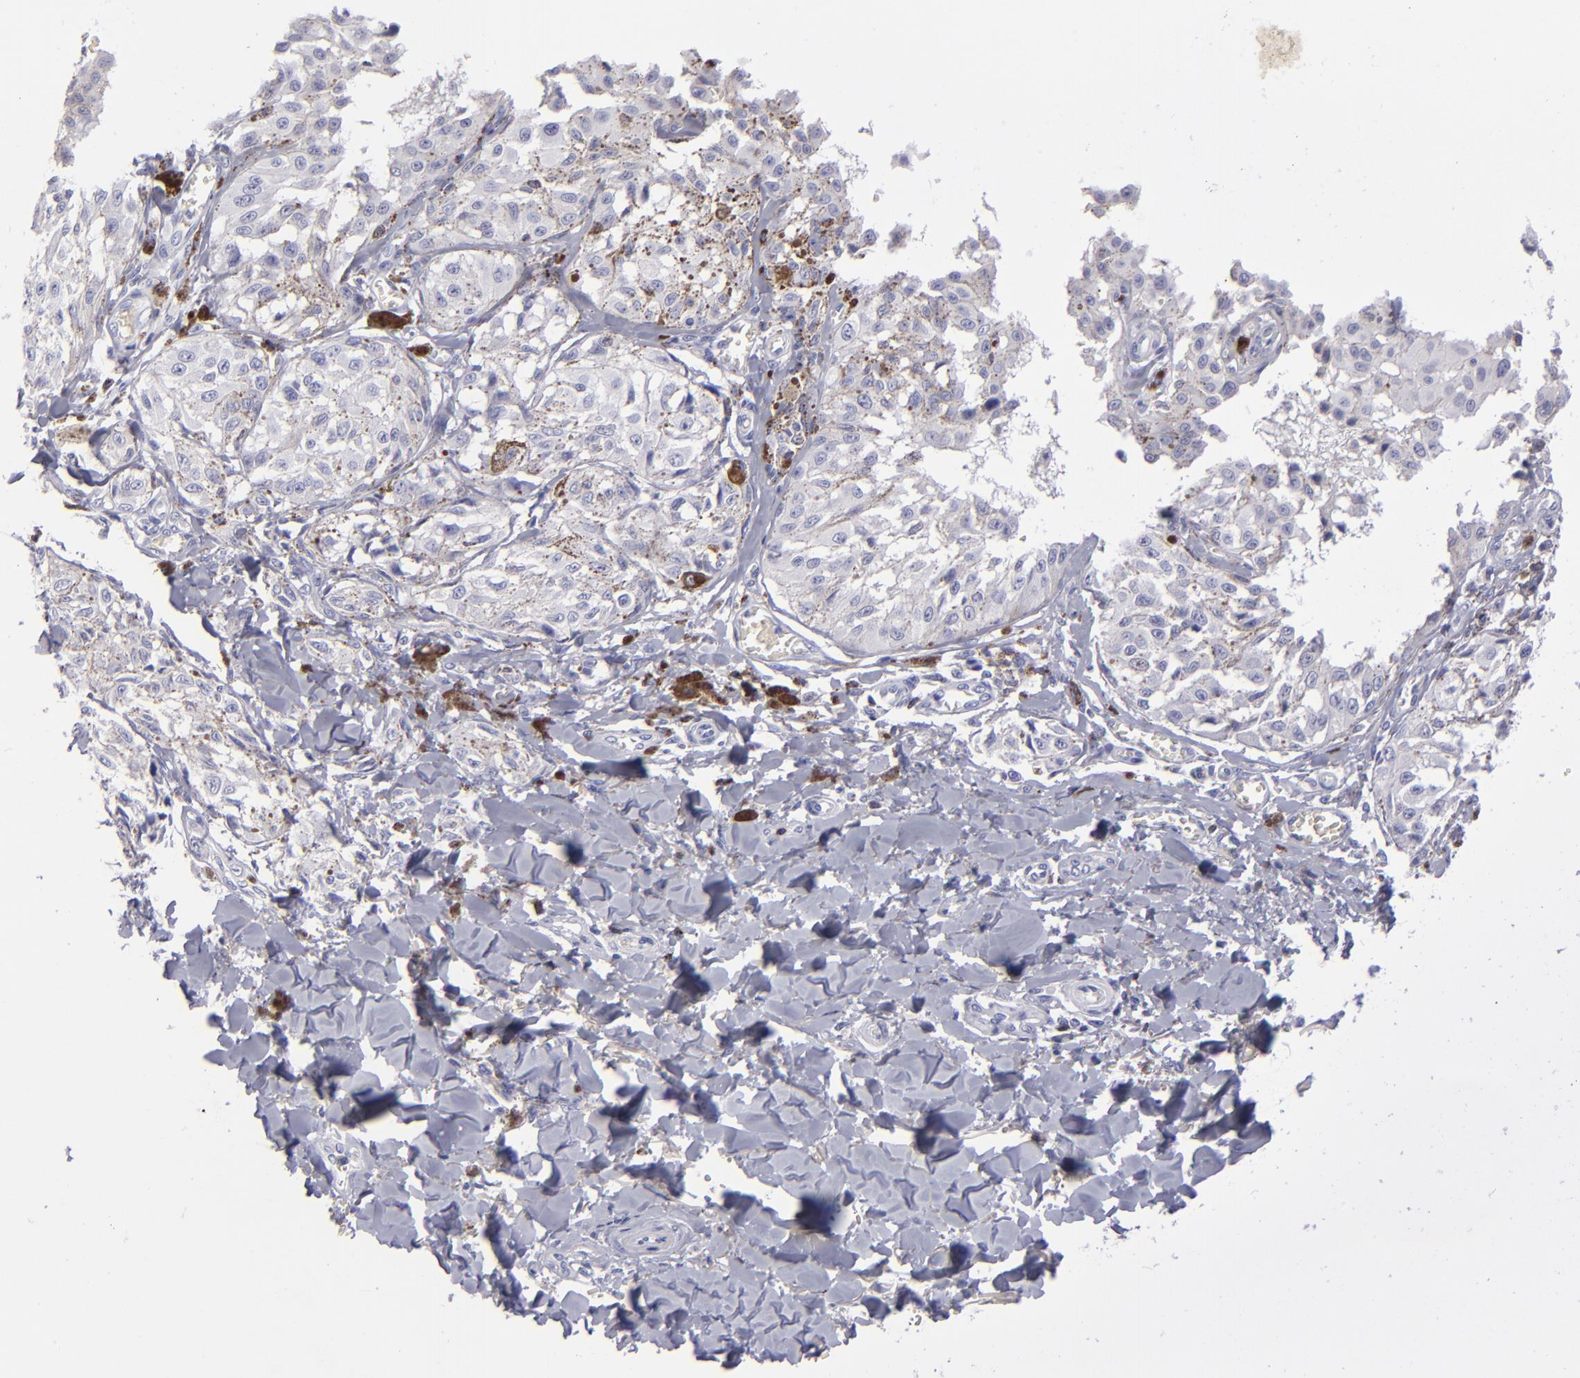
{"staining": {"intensity": "negative", "quantity": "none", "location": "none"}, "tissue": "melanoma", "cell_type": "Tumor cells", "image_type": "cancer", "snomed": [{"axis": "morphology", "description": "Malignant melanoma, NOS"}, {"axis": "topography", "description": "Skin"}], "caption": "Melanoma was stained to show a protein in brown. There is no significant staining in tumor cells. Nuclei are stained in blue.", "gene": "CD2", "patient": {"sex": "female", "age": 82}}